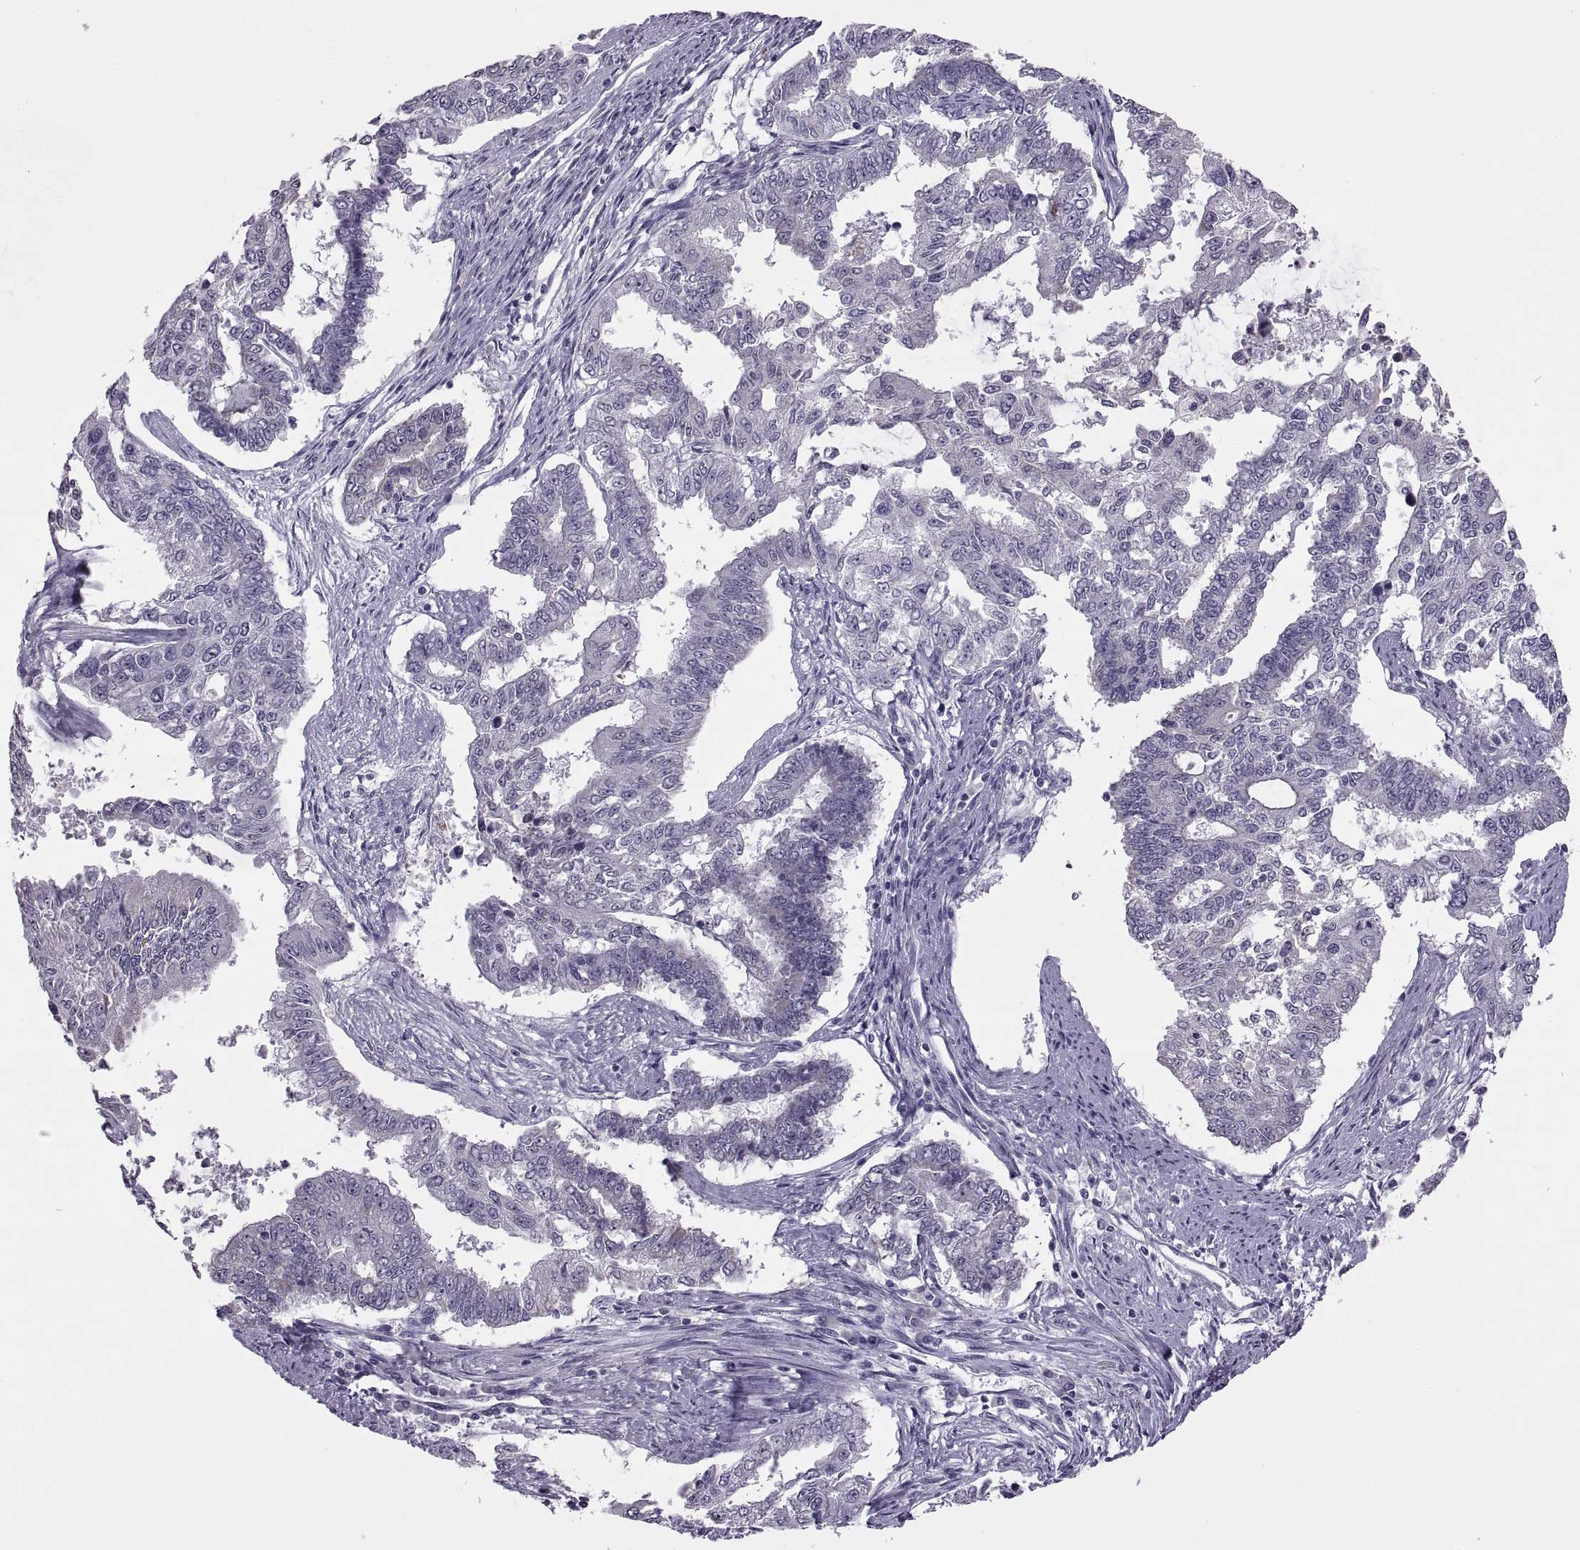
{"staining": {"intensity": "negative", "quantity": "none", "location": "none"}, "tissue": "endometrial cancer", "cell_type": "Tumor cells", "image_type": "cancer", "snomed": [{"axis": "morphology", "description": "Adenocarcinoma, NOS"}, {"axis": "topography", "description": "Uterus"}], "caption": "Immunohistochemistry photomicrograph of human endometrial cancer stained for a protein (brown), which demonstrates no expression in tumor cells.", "gene": "ASIC2", "patient": {"sex": "female", "age": 59}}